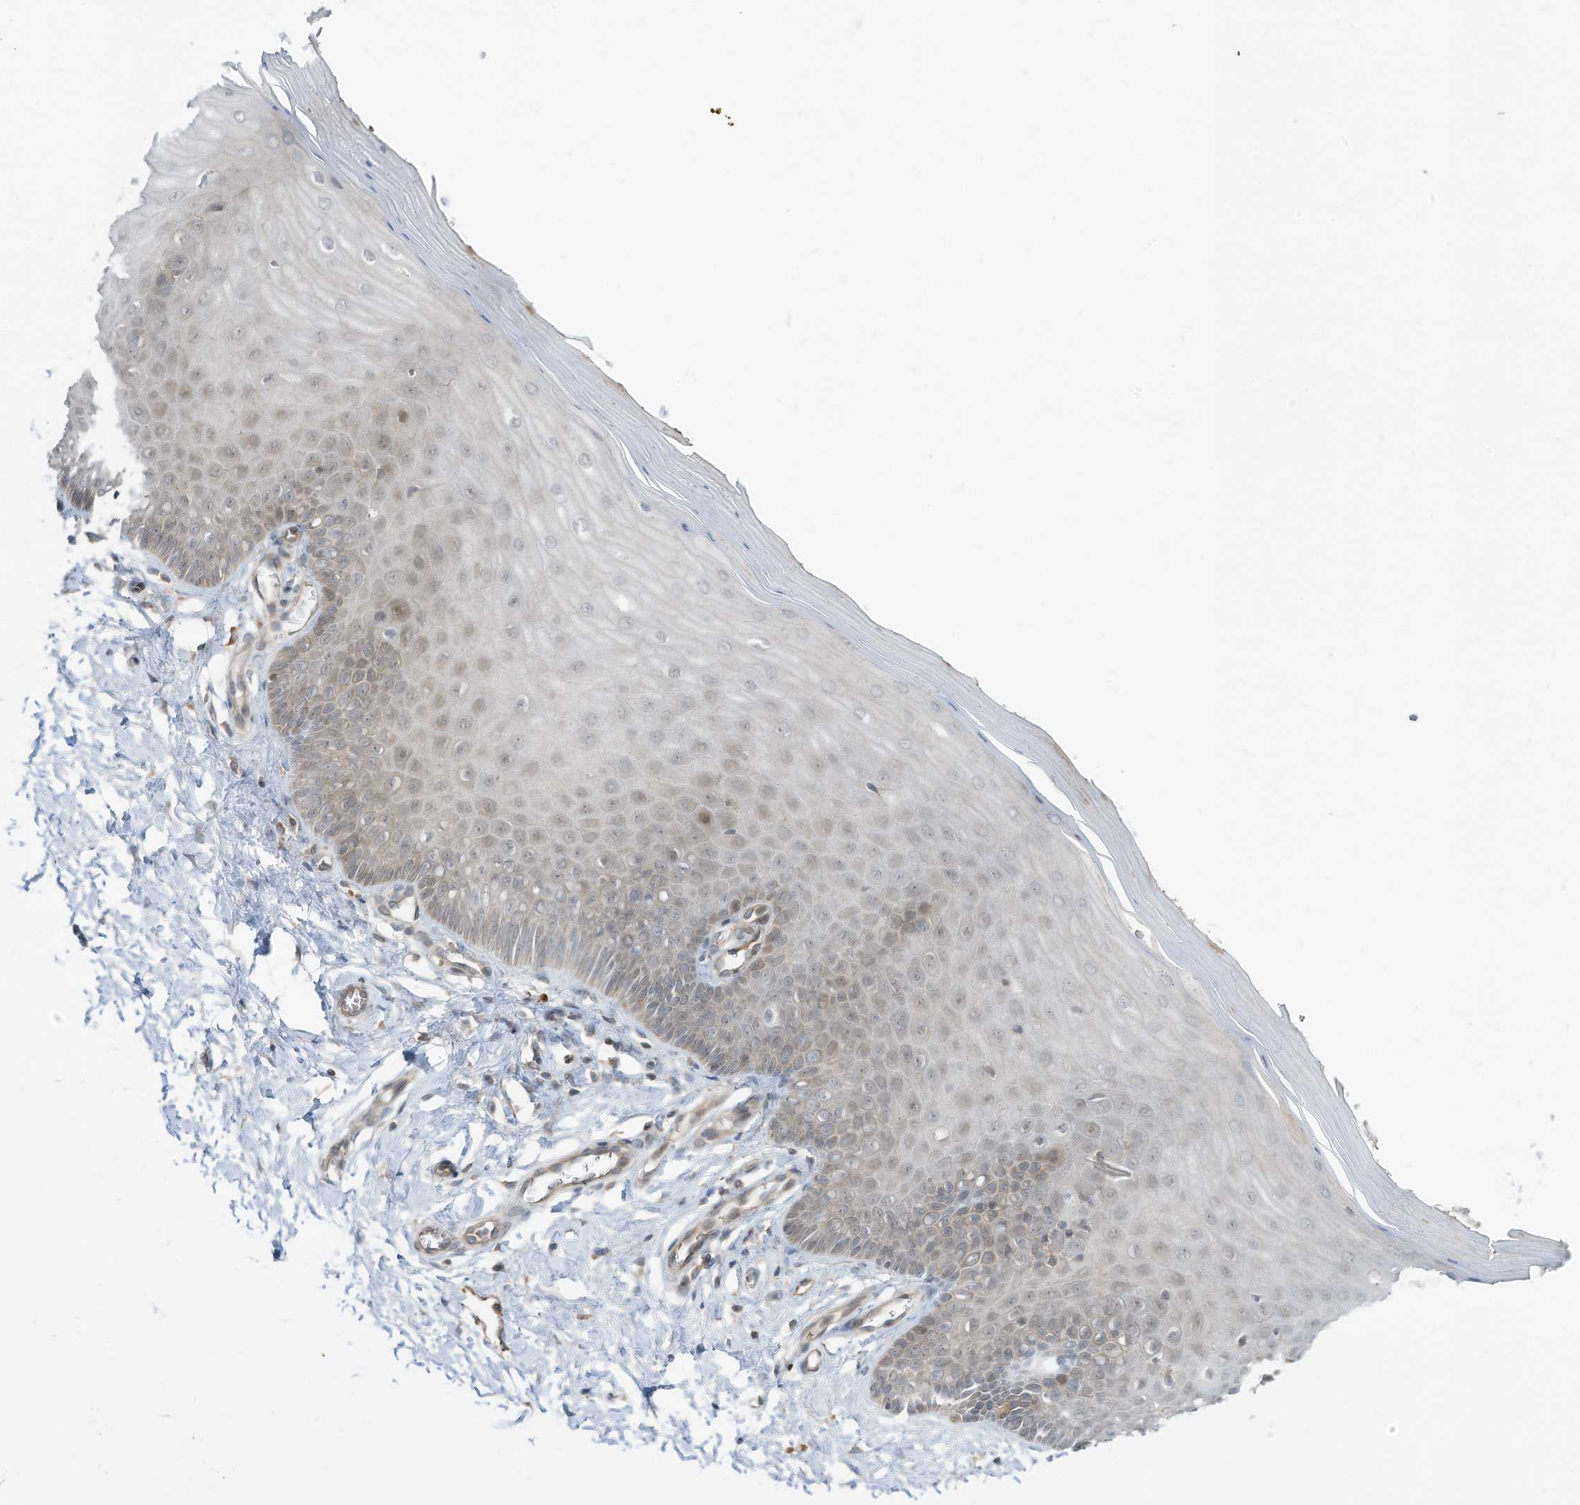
{"staining": {"intensity": "negative", "quantity": "none", "location": "none"}, "tissue": "cervix", "cell_type": "Glandular cells", "image_type": "normal", "snomed": [{"axis": "morphology", "description": "Normal tissue, NOS"}, {"axis": "topography", "description": "Cervix"}], "caption": "Glandular cells show no significant staining in benign cervix. The staining is performed using DAB (3,3'-diaminobenzidine) brown chromogen with nuclei counter-stained in using hematoxylin.", "gene": "DZIP3", "patient": {"sex": "female", "age": 55}}